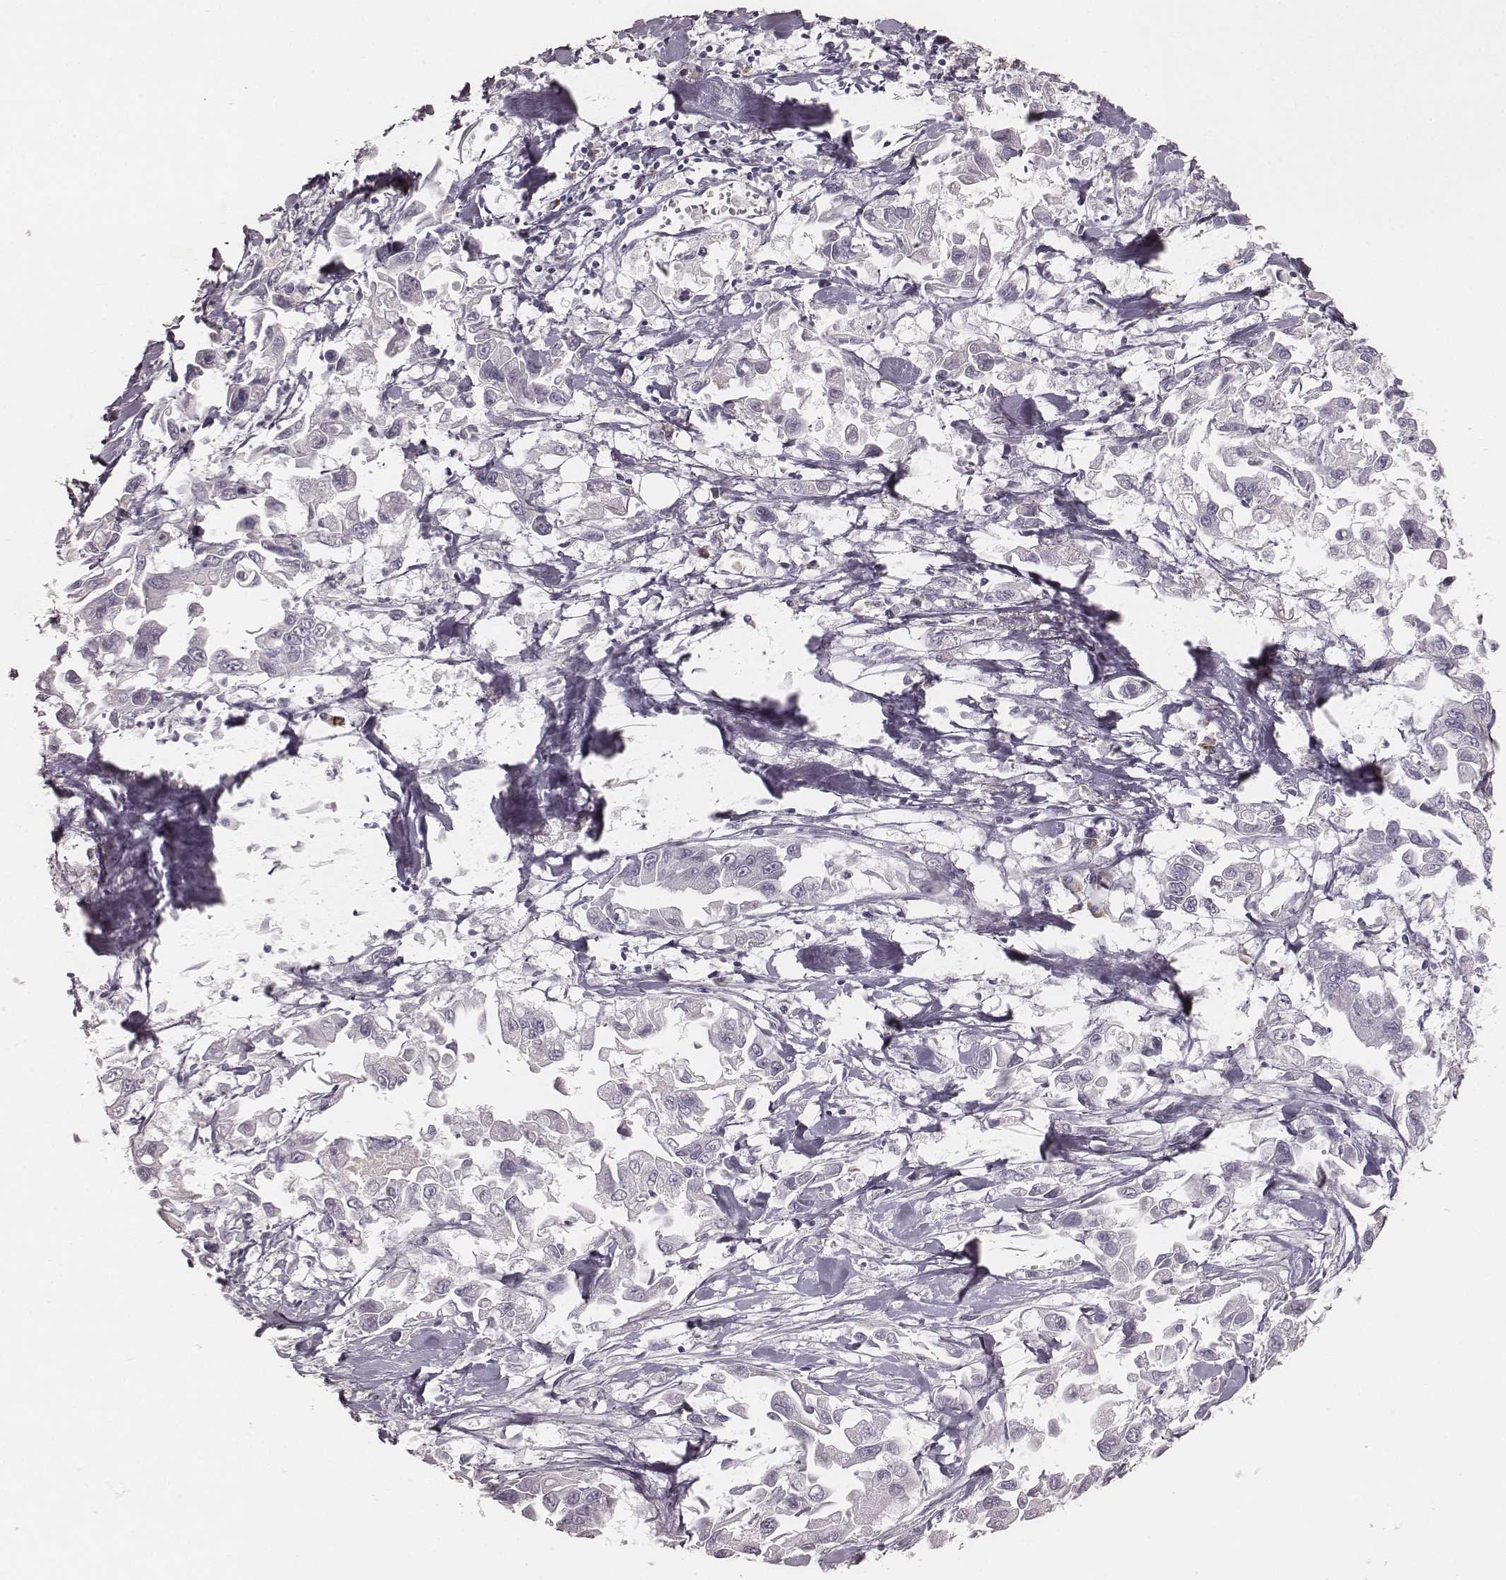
{"staining": {"intensity": "negative", "quantity": "none", "location": "none"}, "tissue": "pancreatic cancer", "cell_type": "Tumor cells", "image_type": "cancer", "snomed": [{"axis": "morphology", "description": "Adenocarcinoma, NOS"}, {"axis": "topography", "description": "Pancreas"}], "caption": "High power microscopy image of an IHC photomicrograph of pancreatic cancer, revealing no significant positivity in tumor cells.", "gene": "KRT82", "patient": {"sex": "female", "age": 83}}